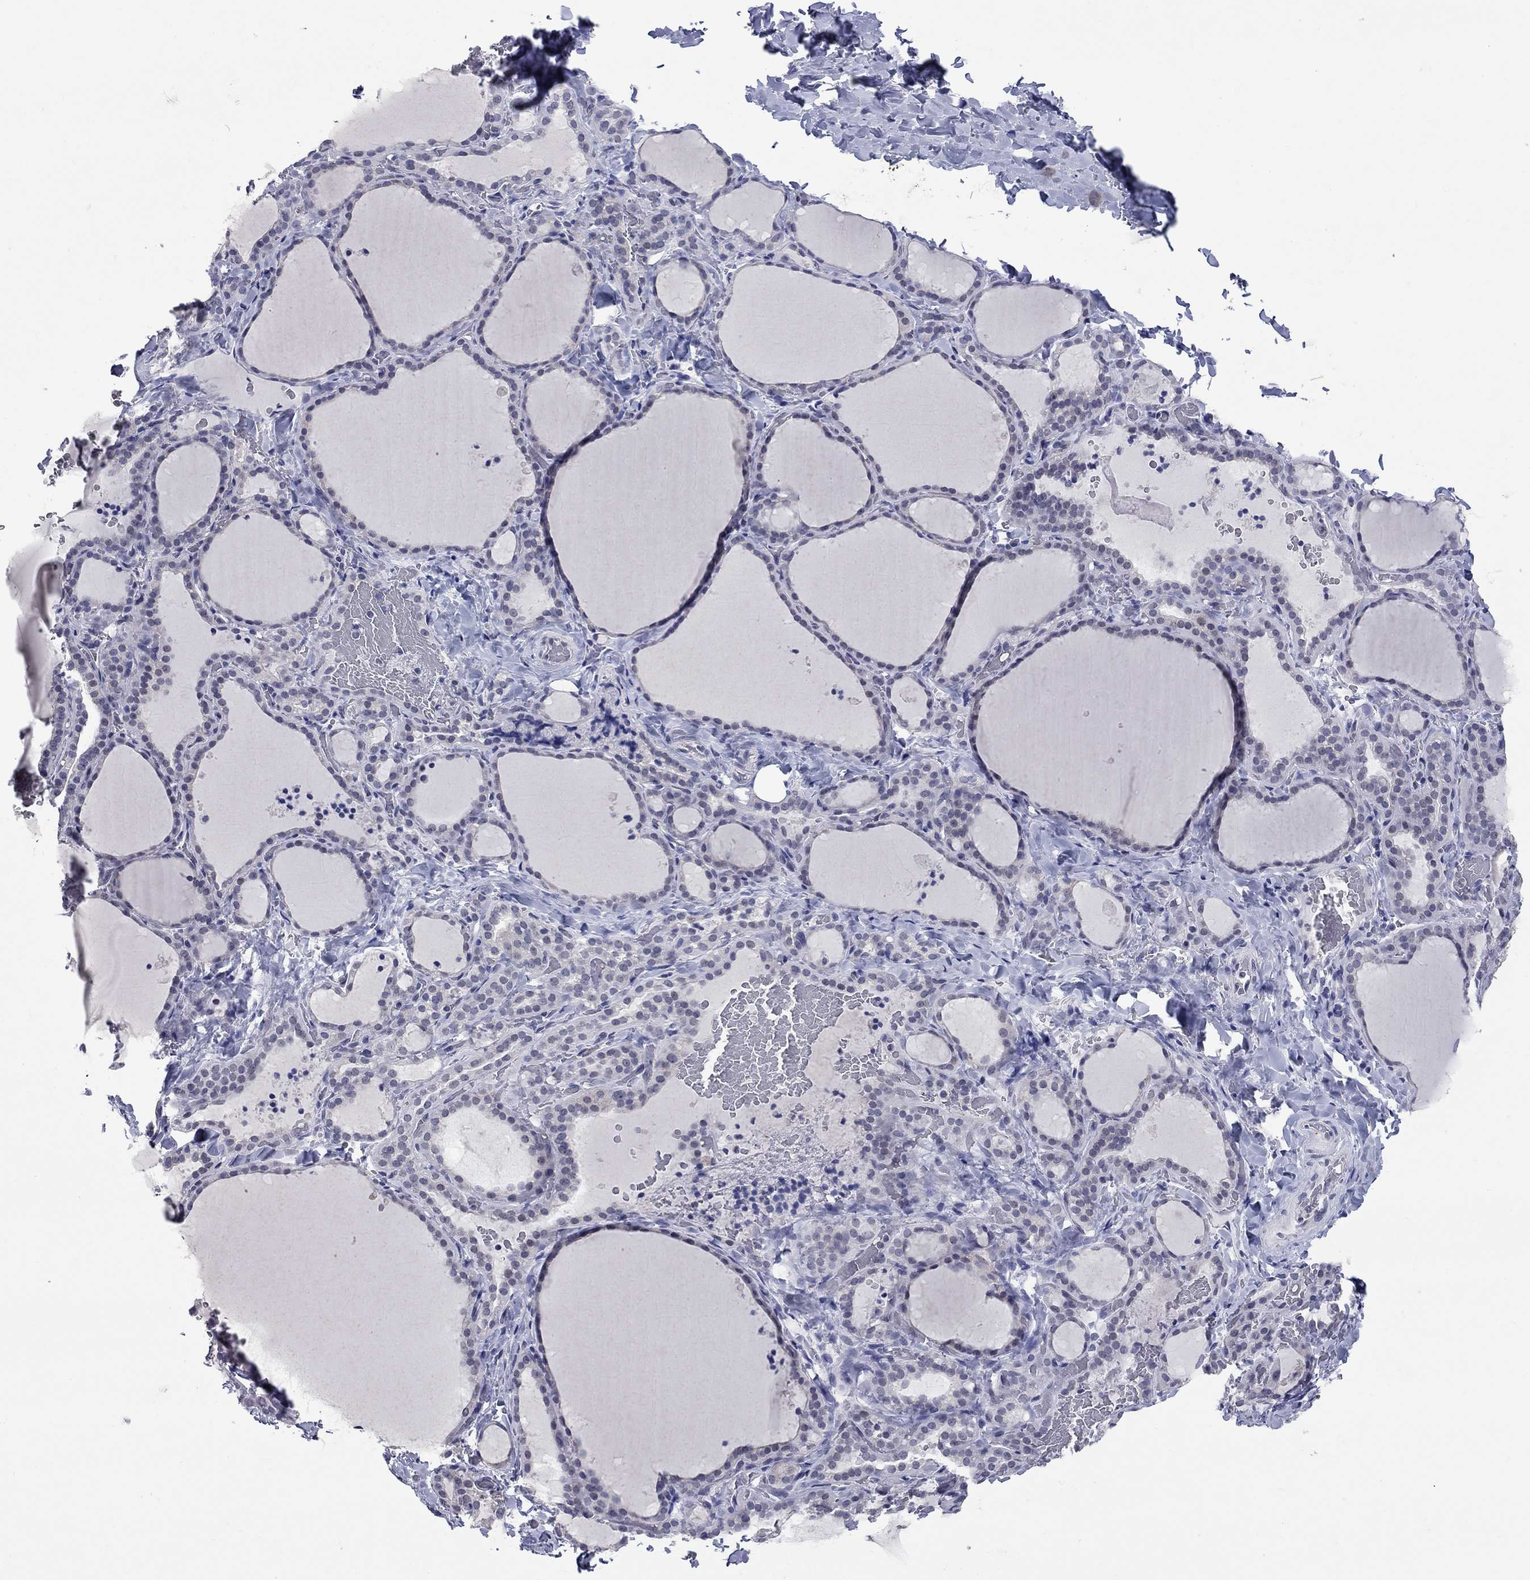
{"staining": {"intensity": "negative", "quantity": "none", "location": "none"}, "tissue": "thyroid gland", "cell_type": "Glandular cells", "image_type": "normal", "snomed": [{"axis": "morphology", "description": "Normal tissue, NOS"}, {"axis": "topography", "description": "Thyroid gland"}], "caption": "Immunohistochemistry image of benign thyroid gland: thyroid gland stained with DAB displays no significant protein positivity in glandular cells. (Stains: DAB IHC with hematoxylin counter stain, Microscopy: brightfield microscopy at high magnification).", "gene": "SHOC2", "patient": {"sex": "female", "age": 22}}